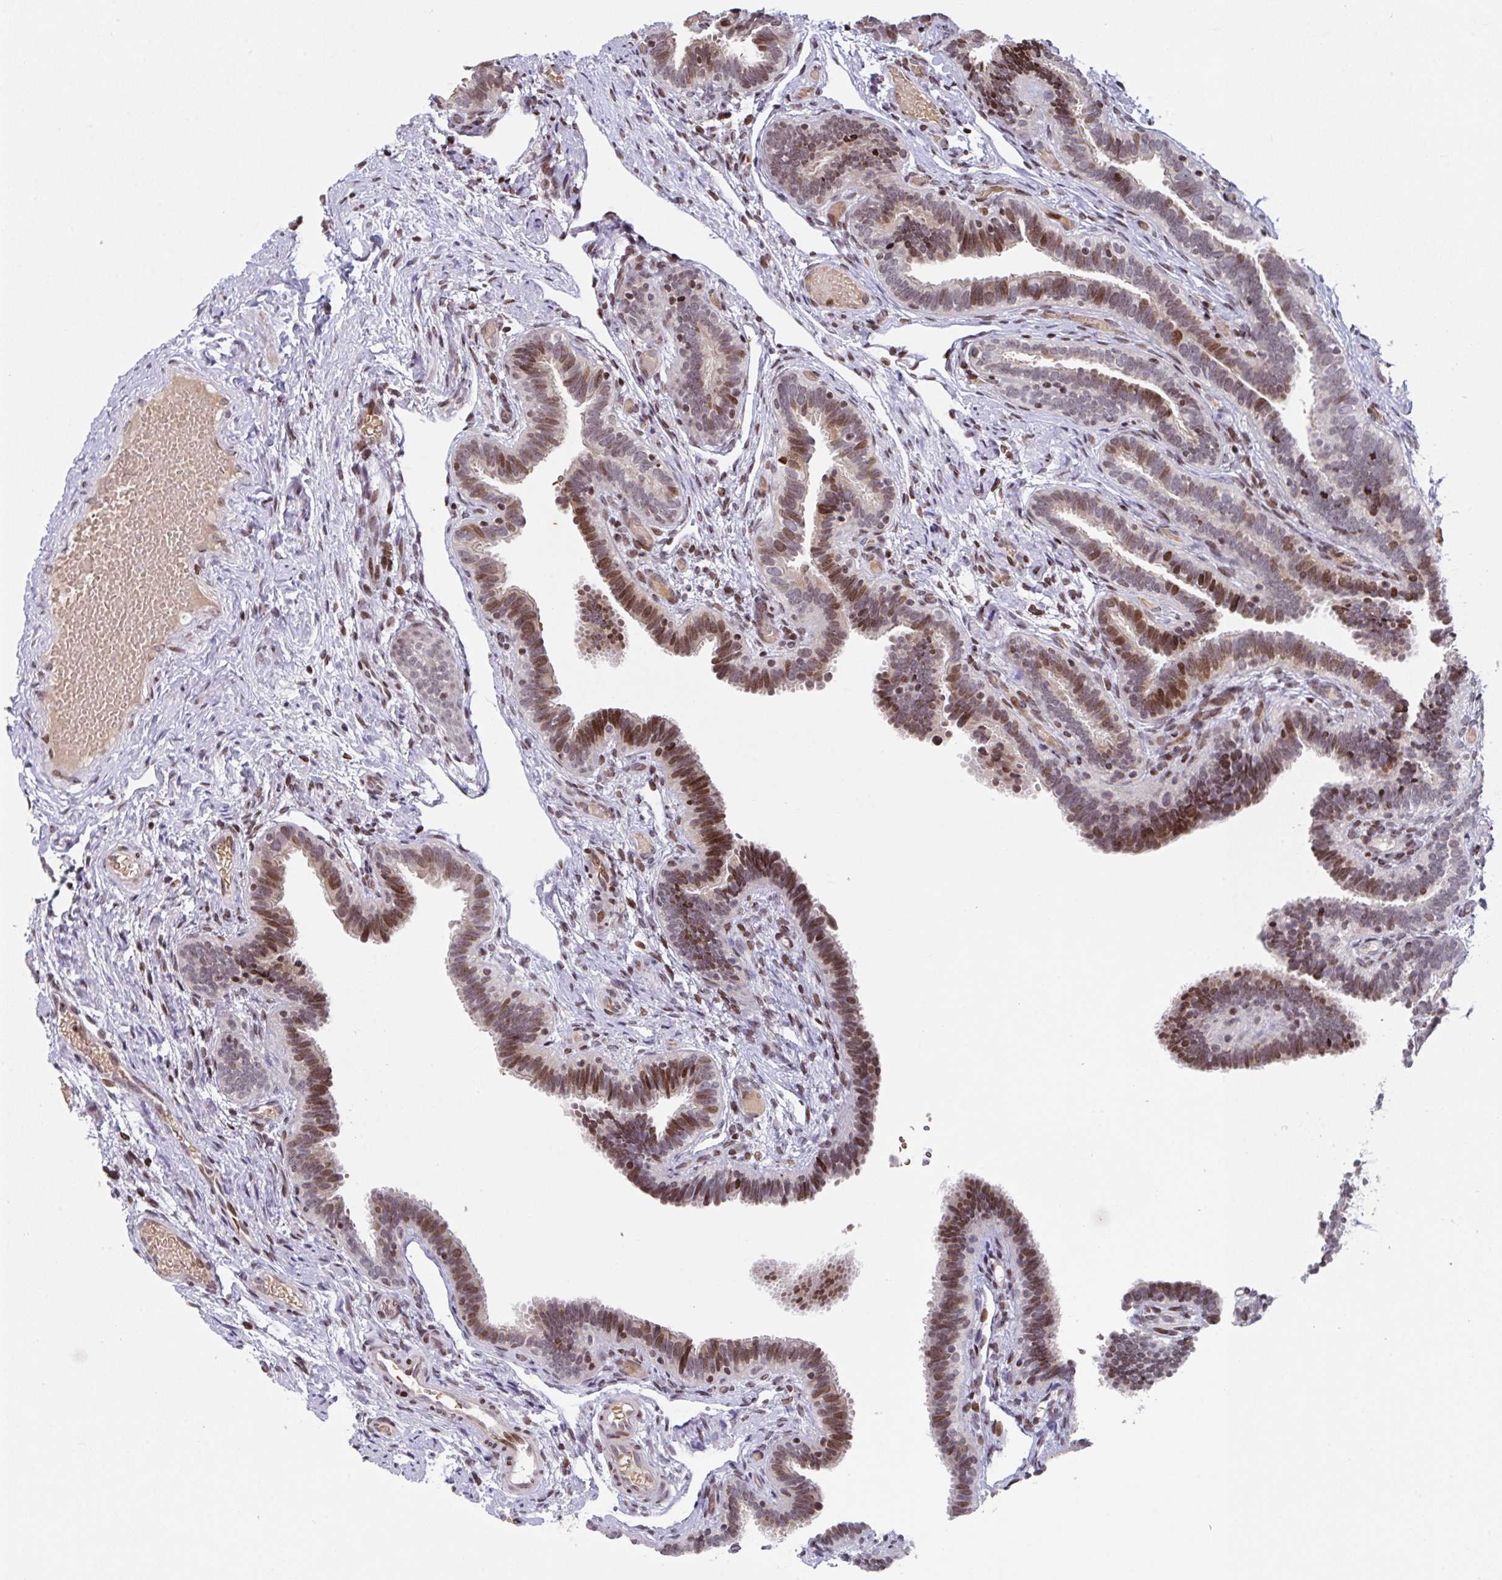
{"staining": {"intensity": "moderate", "quantity": "25%-75%", "location": "nuclear"}, "tissue": "fallopian tube", "cell_type": "Glandular cells", "image_type": "normal", "snomed": [{"axis": "morphology", "description": "Normal tissue, NOS"}, {"axis": "topography", "description": "Fallopian tube"}], "caption": "Protein analysis of unremarkable fallopian tube displays moderate nuclear expression in approximately 25%-75% of glandular cells.", "gene": "PCDHB8", "patient": {"sex": "female", "age": 37}}